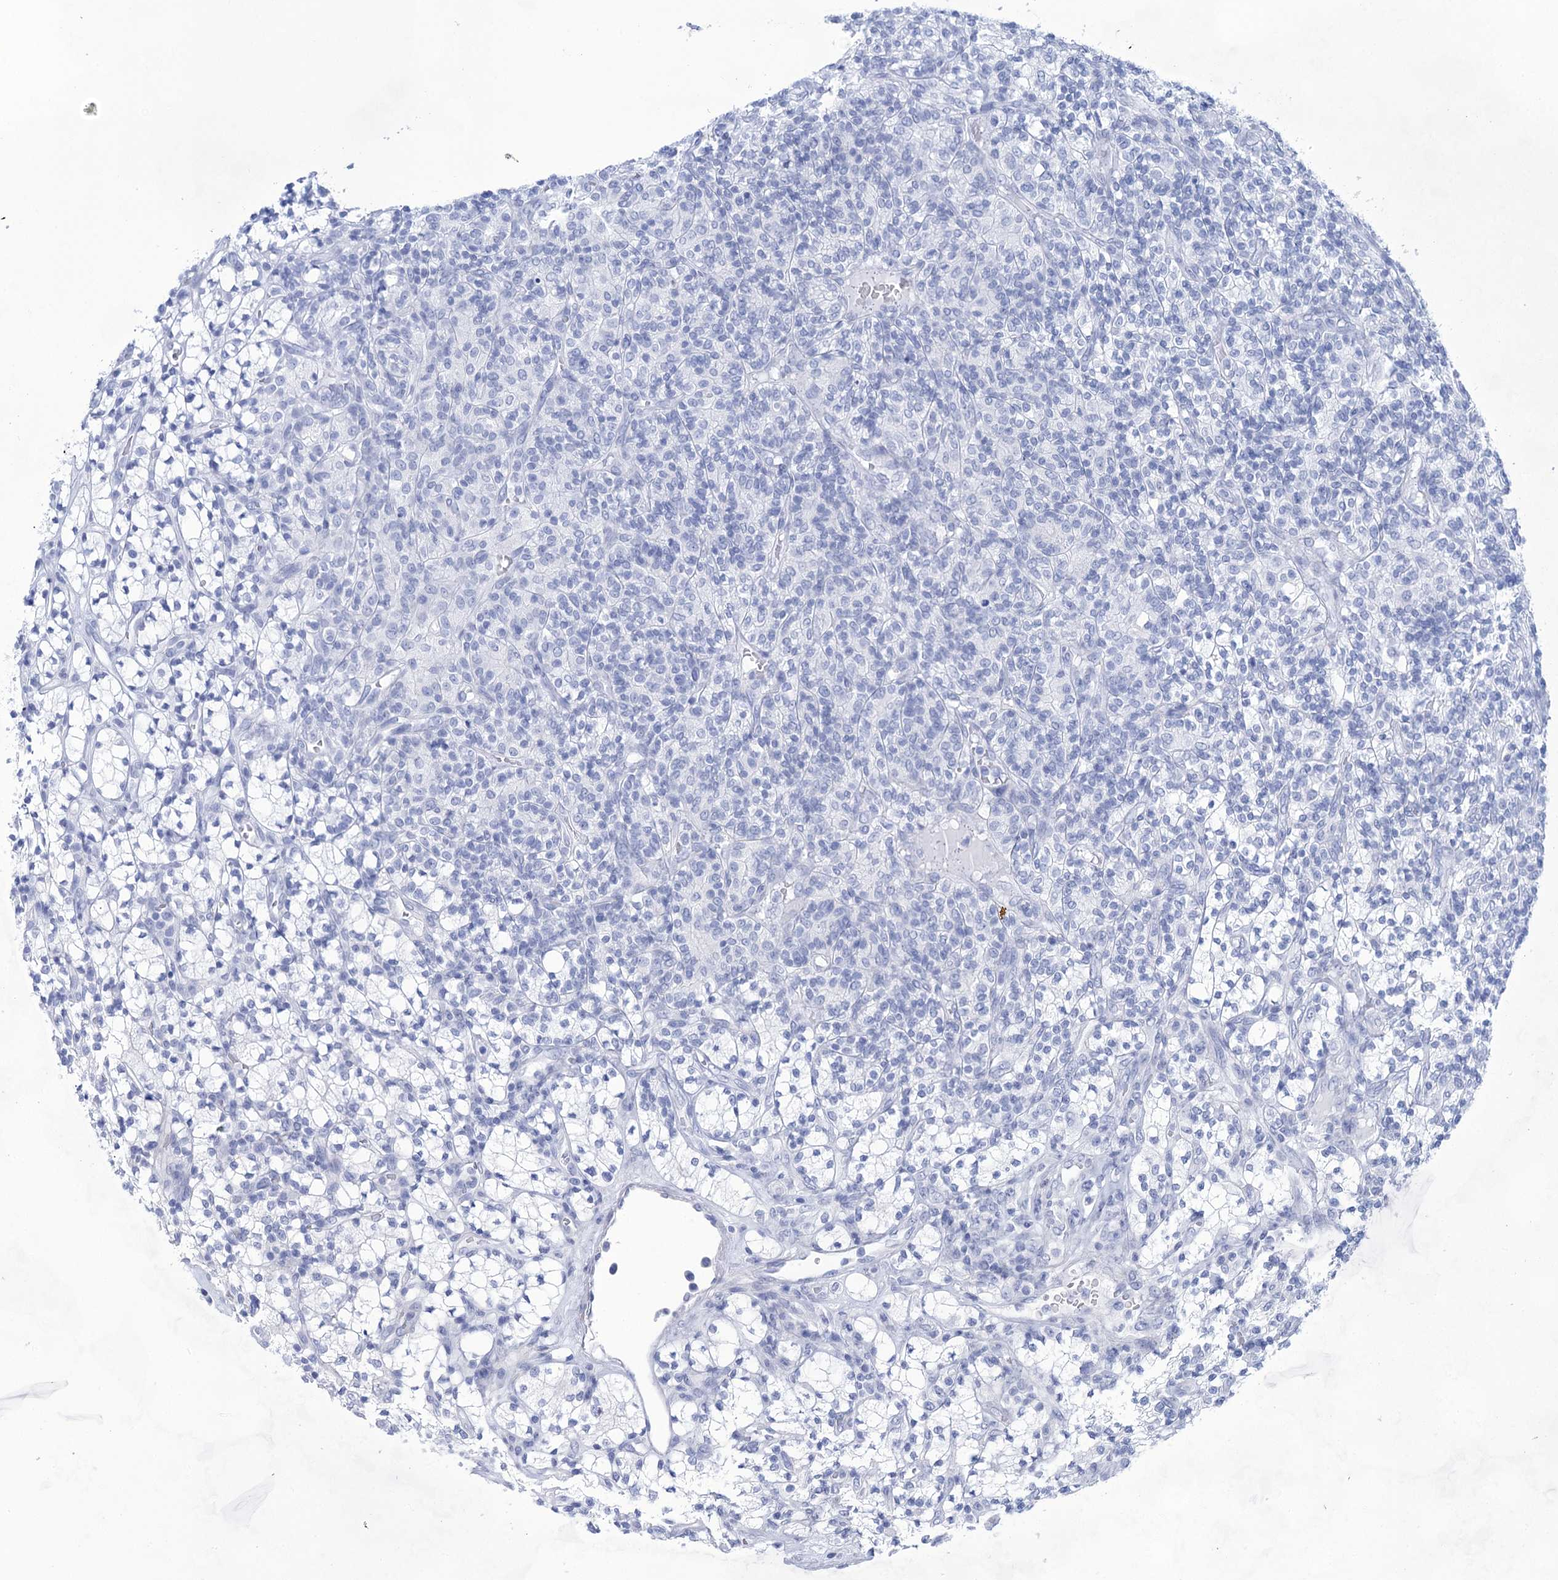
{"staining": {"intensity": "negative", "quantity": "none", "location": "none"}, "tissue": "renal cancer", "cell_type": "Tumor cells", "image_type": "cancer", "snomed": [{"axis": "morphology", "description": "Adenocarcinoma, NOS"}, {"axis": "topography", "description": "Kidney"}], "caption": "The image exhibits no significant expression in tumor cells of renal cancer (adenocarcinoma).", "gene": "LALBA", "patient": {"sex": "male", "age": 77}}